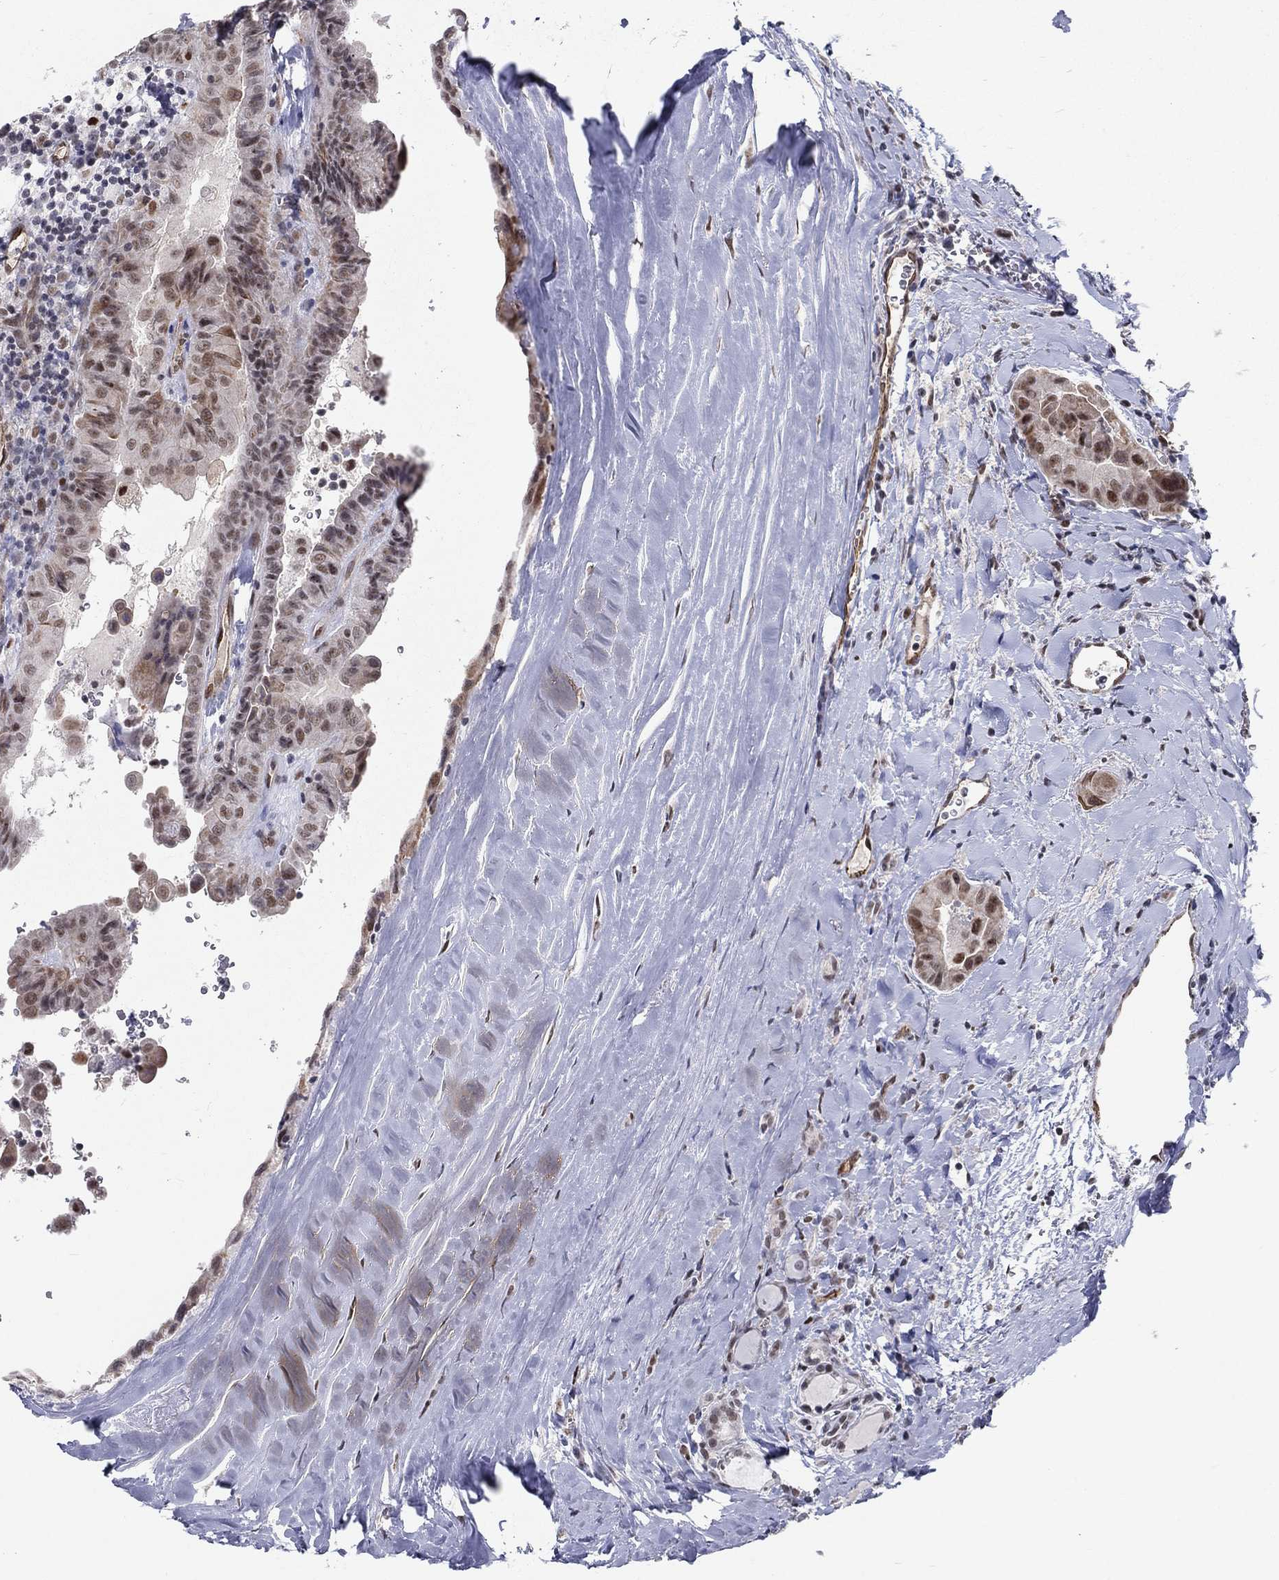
{"staining": {"intensity": "moderate", "quantity": "25%-75%", "location": "nuclear"}, "tissue": "thyroid cancer", "cell_type": "Tumor cells", "image_type": "cancer", "snomed": [{"axis": "morphology", "description": "Papillary adenocarcinoma, NOS"}, {"axis": "topography", "description": "Thyroid gland"}], "caption": "Immunohistochemistry (IHC) of papillary adenocarcinoma (thyroid) shows medium levels of moderate nuclear positivity in approximately 25%-75% of tumor cells. (DAB (3,3'-diaminobenzidine) IHC with brightfield microscopy, high magnification).", "gene": "ZBED1", "patient": {"sex": "female", "age": 37}}